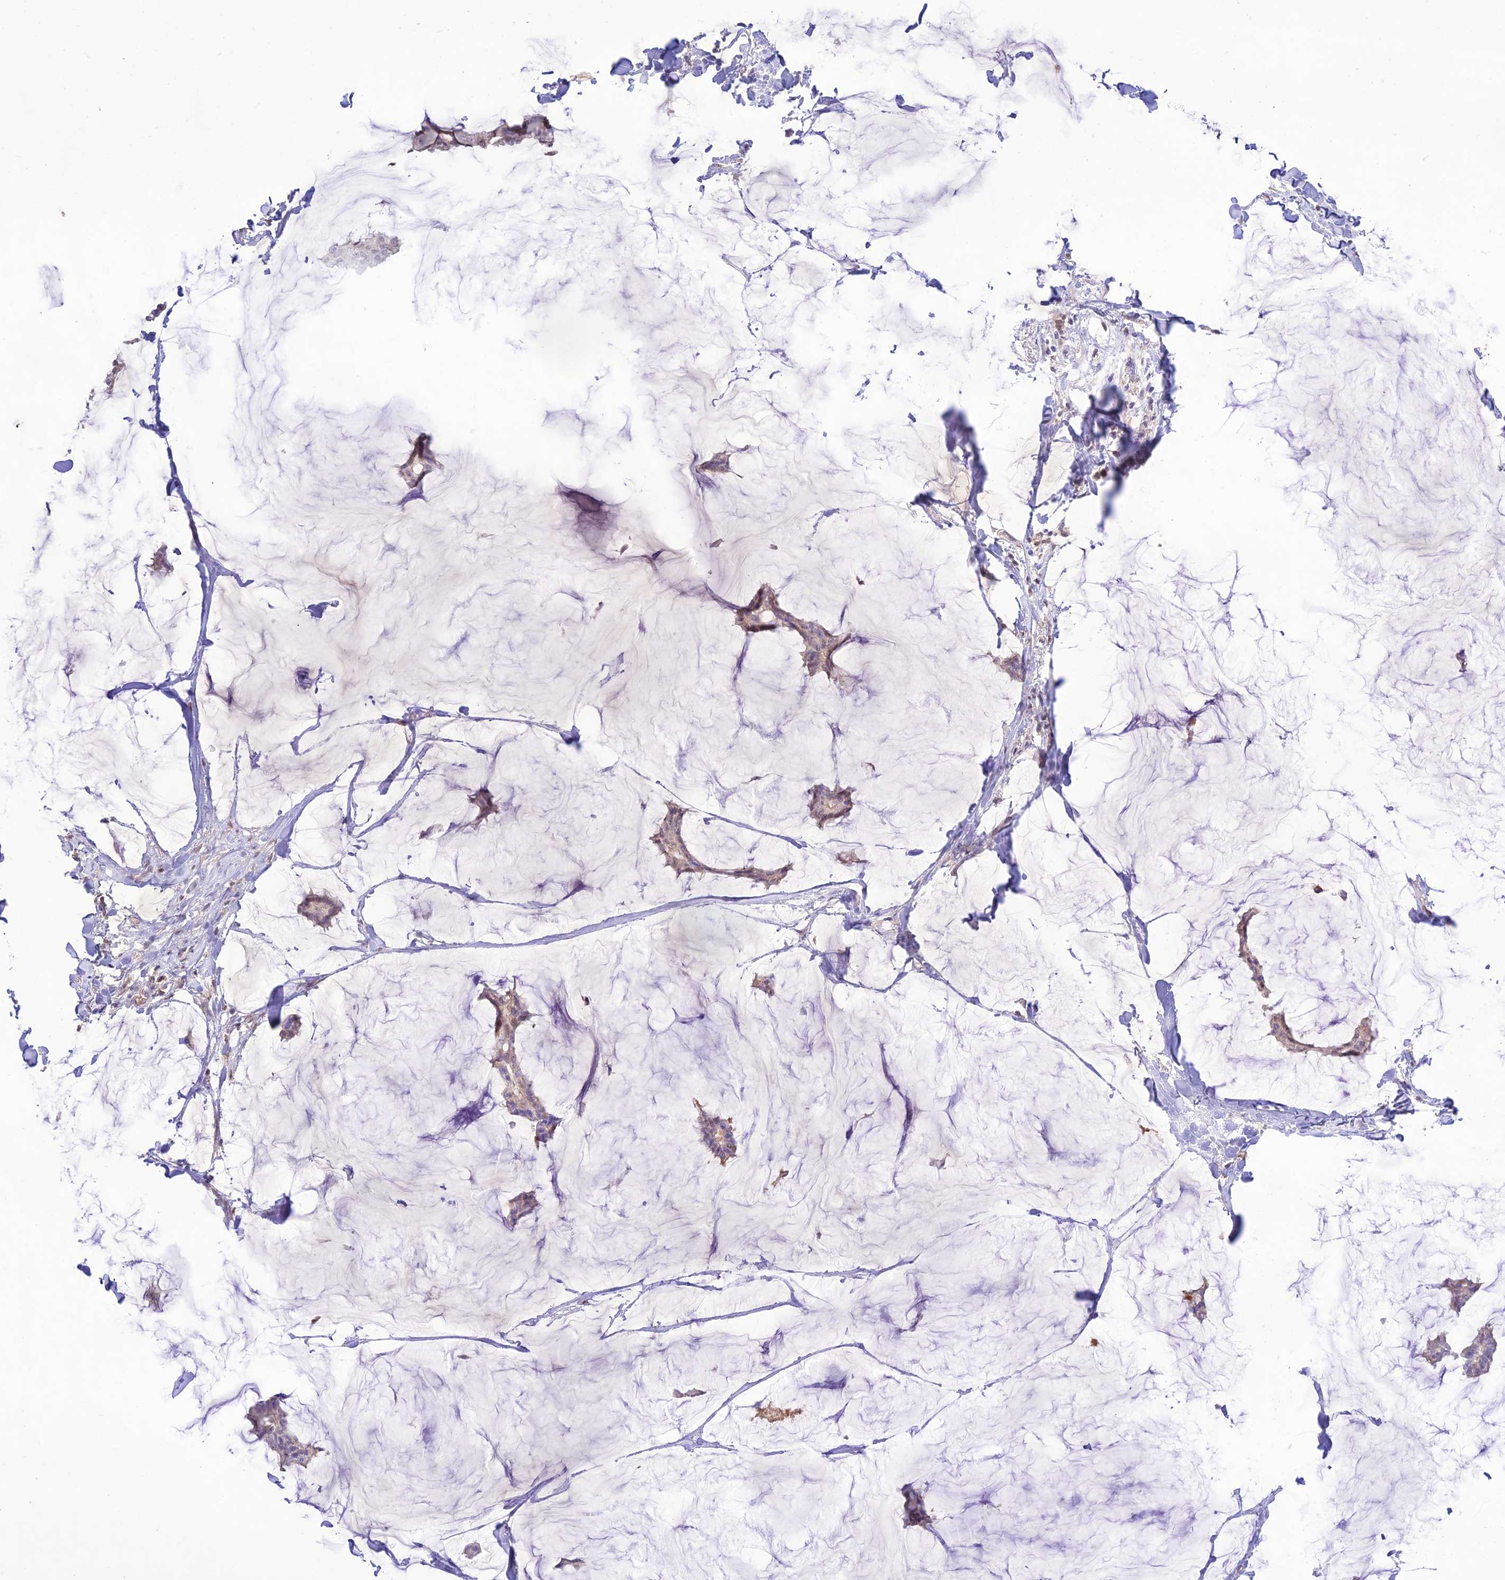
{"staining": {"intensity": "negative", "quantity": "none", "location": "none"}, "tissue": "breast cancer", "cell_type": "Tumor cells", "image_type": "cancer", "snomed": [{"axis": "morphology", "description": "Duct carcinoma"}, {"axis": "topography", "description": "Breast"}], "caption": "This is an immunohistochemistry (IHC) photomicrograph of invasive ductal carcinoma (breast). There is no staining in tumor cells.", "gene": "NLRP9", "patient": {"sex": "female", "age": 93}}